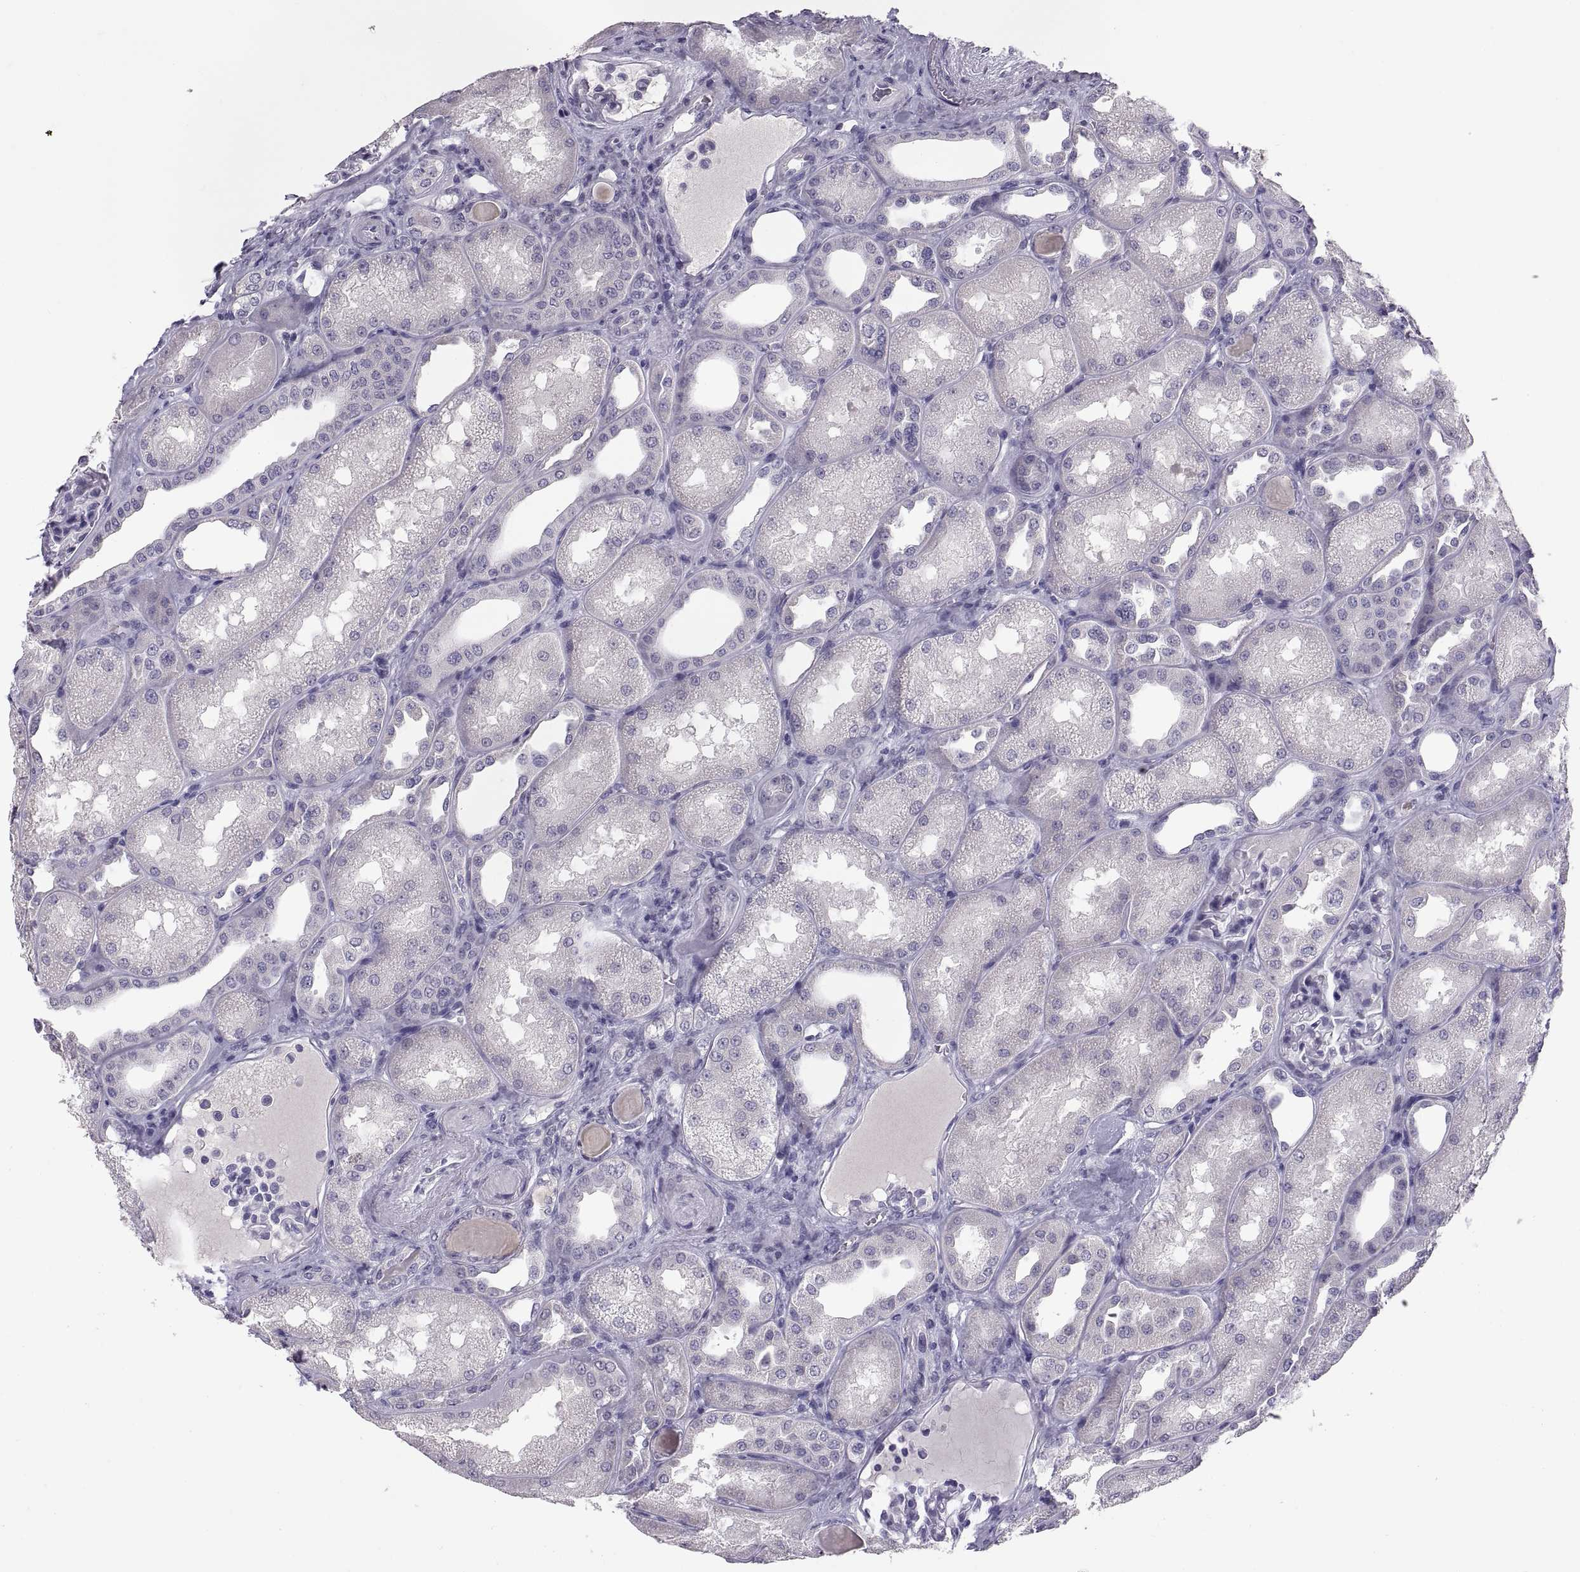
{"staining": {"intensity": "negative", "quantity": "none", "location": "none"}, "tissue": "kidney", "cell_type": "Cells in glomeruli", "image_type": "normal", "snomed": [{"axis": "morphology", "description": "Normal tissue, NOS"}, {"axis": "topography", "description": "Kidney"}], "caption": "This is an immunohistochemistry (IHC) histopathology image of normal kidney. There is no positivity in cells in glomeruli.", "gene": "PTN", "patient": {"sex": "male", "age": 61}}